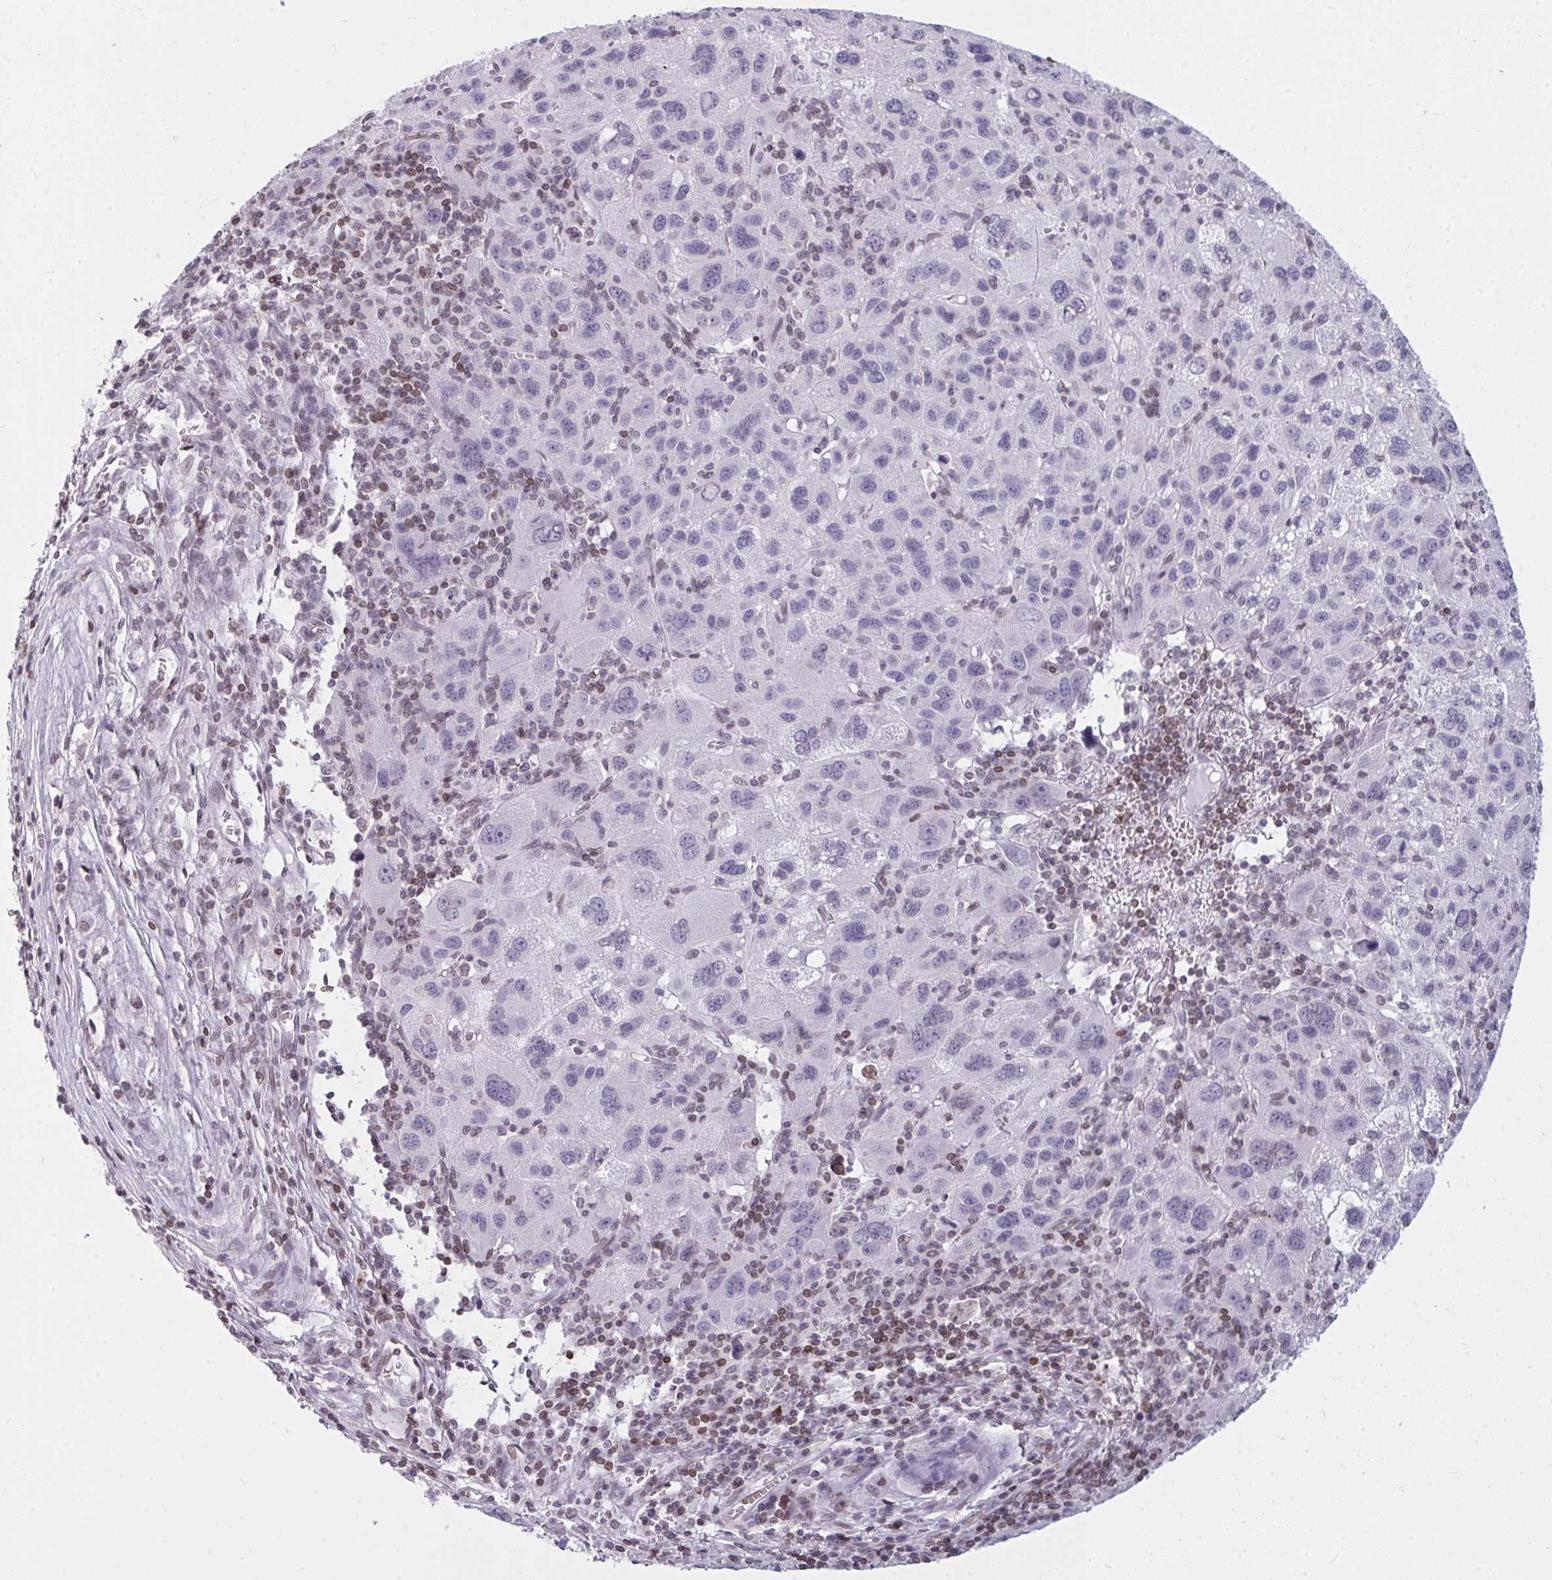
{"staining": {"intensity": "negative", "quantity": "none", "location": "none"}, "tissue": "liver cancer", "cell_type": "Tumor cells", "image_type": "cancer", "snomed": [{"axis": "morphology", "description": "Carcinoma, Hepatocellular, NOS"}, {"axis": "topography", "description": "Liver"}], "caption": "This histopathology image is of liver hepatocellular carcinoma stained with immunohistochemistry (IHC) to label a protein in brown with the nuclei are counter-stained blue. There is no staining in tumor cells. (Stains: DAB (3,3'-diaminobenzidine) IHC with hematoxylin counter stain, Microscopy: brightfield microscopy at high magnification).", "gene": "LMNB2", "patient": {"sex": "female", "age": 77}}